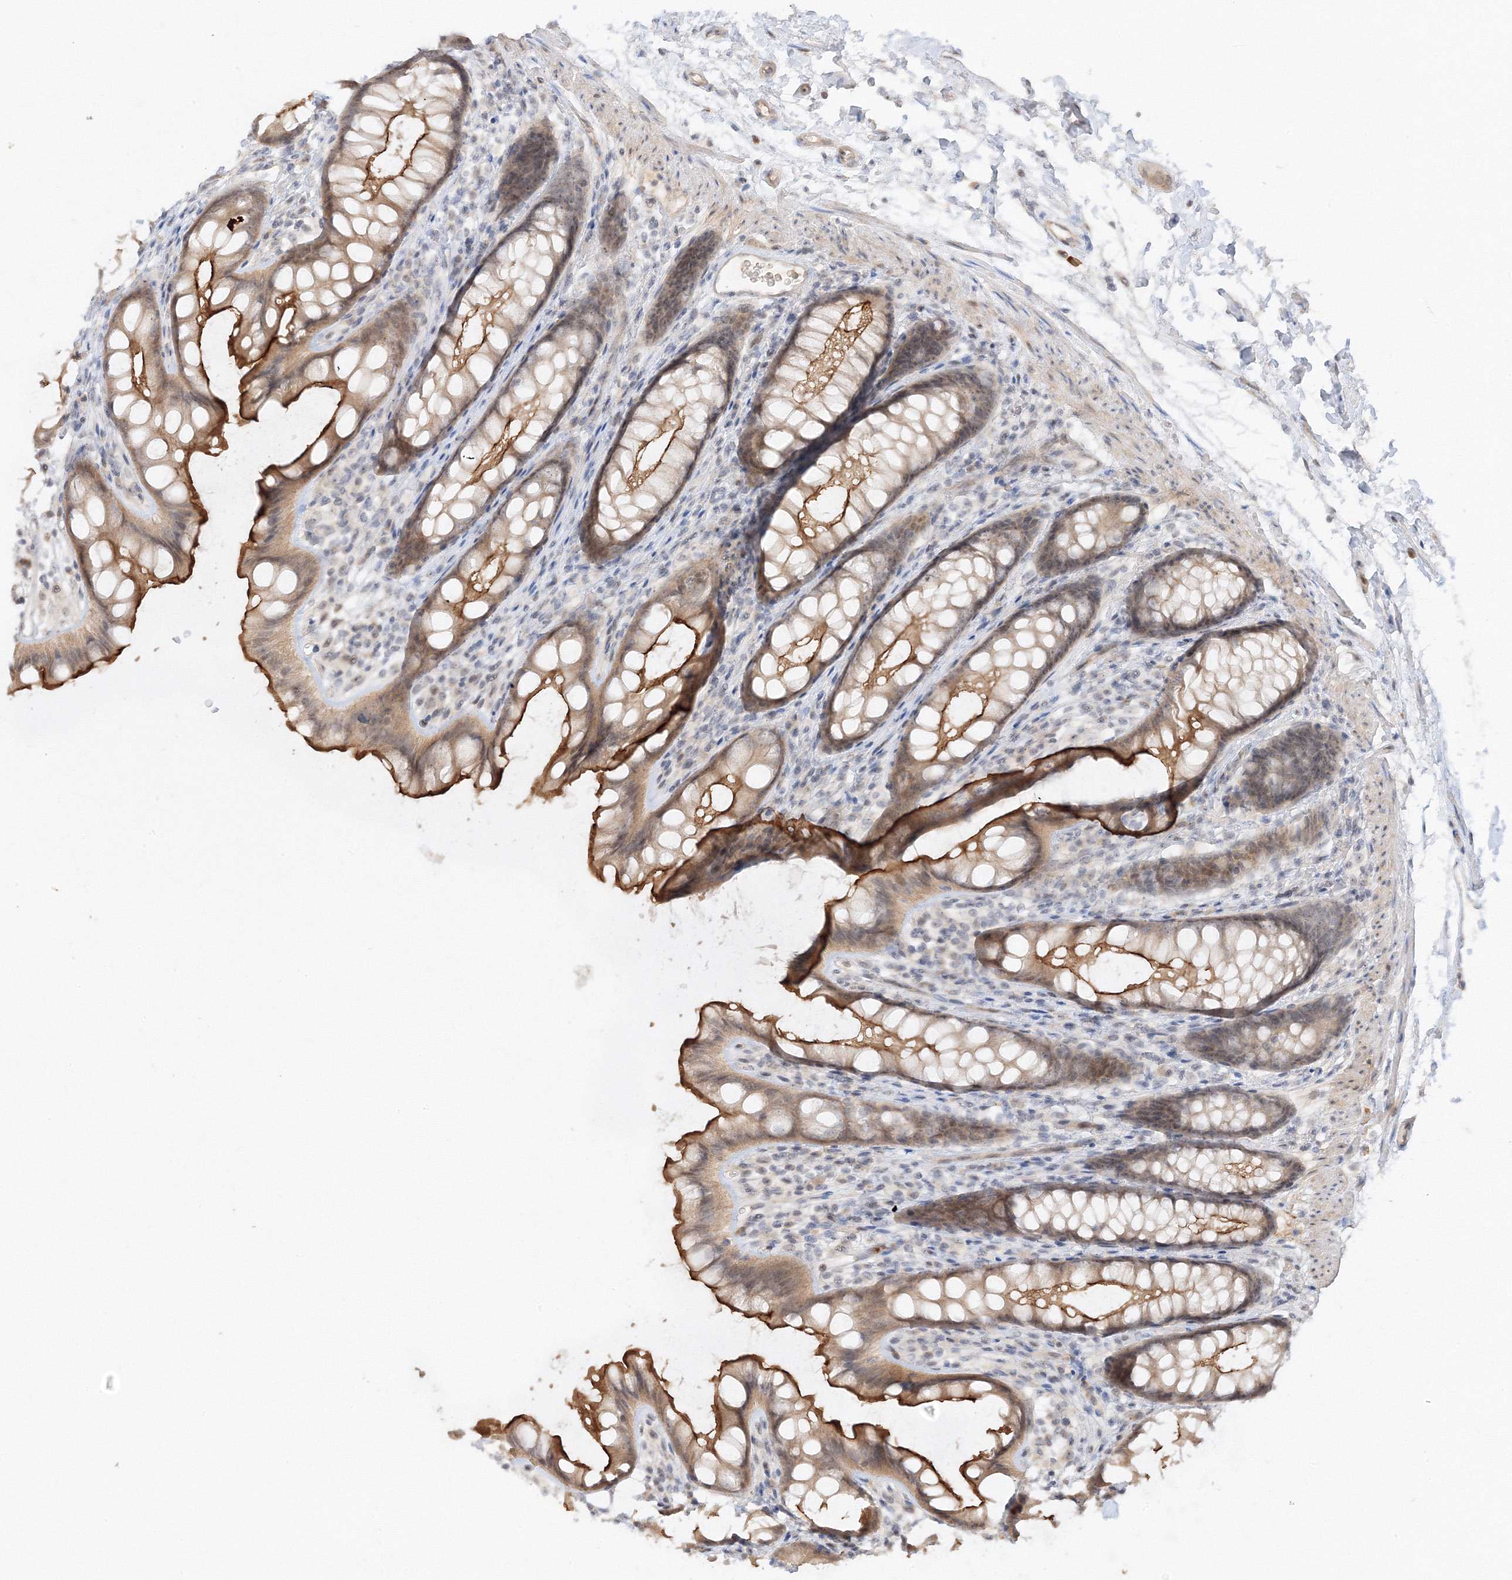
{"staining": {"intensity": "moderate", "quantity": ">75%", "location": "cytoplasmic/membranous"}, "tissue": "rectum", "cell_type": "Glandular cells", "image_type": "normal", "snomed": [{"axis": "morphology", "description": "Normal tissue, NOS"}, {"axis": "topography", "description": "Rectum"}], "caption": "Glandular cells display medium levels of moderate cytoplasmic/membranous staining in approximately >75% of cells in unremarkable human rectum.", "gene": "ETAA1", "patient": {"sex": "female", "age": 65}}